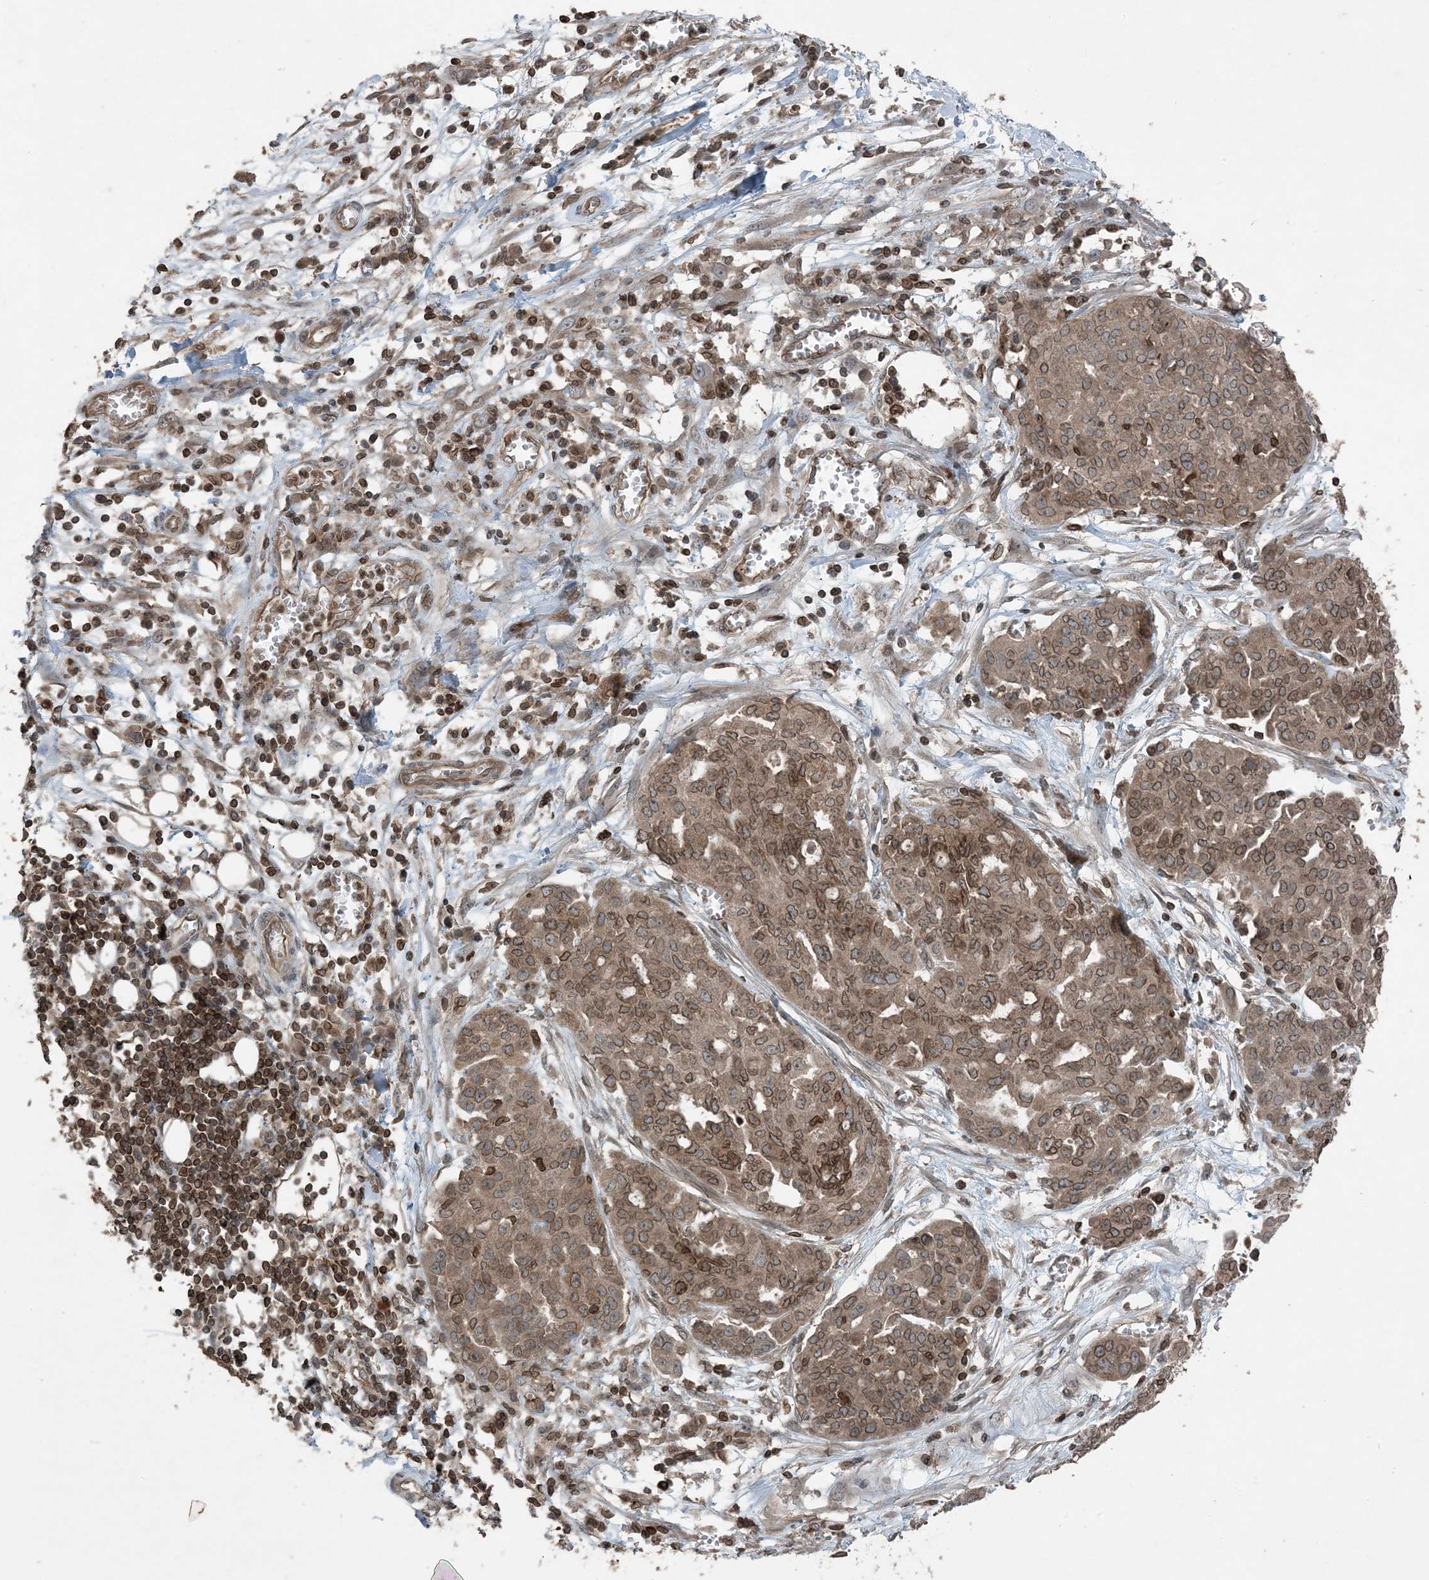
{"staining": {"intensity": "moderate", "quantity": ">75%", "location": "cytoplasmic/membranous,nuclear"}, "tissue": "ovarian cancer", "cell_type": "Tumor cells", "image_type": "cancer", "snomed": [{"axis": "morphology", "description": "Cystadenocarcinoma, serous, NOS"}, {"axis": "topography", "description": "Soft tissue"}, {"axis": "topography", "description": "Ovary"}], "caption": "Brown immunohistochemical staining in human ovarian cancer (serous cystadenocarcinoma) demonstrates moderate cytoplasmic/membranous and nuclear staining in approximately >75% of tumor cells. The staining was performed using DAB, with brown indicating positive protein expression. Nuclei are stained blue with hematoxylin.", "gene": "ZFAND2B", "patient": {"sex": "female", "age": 57}}